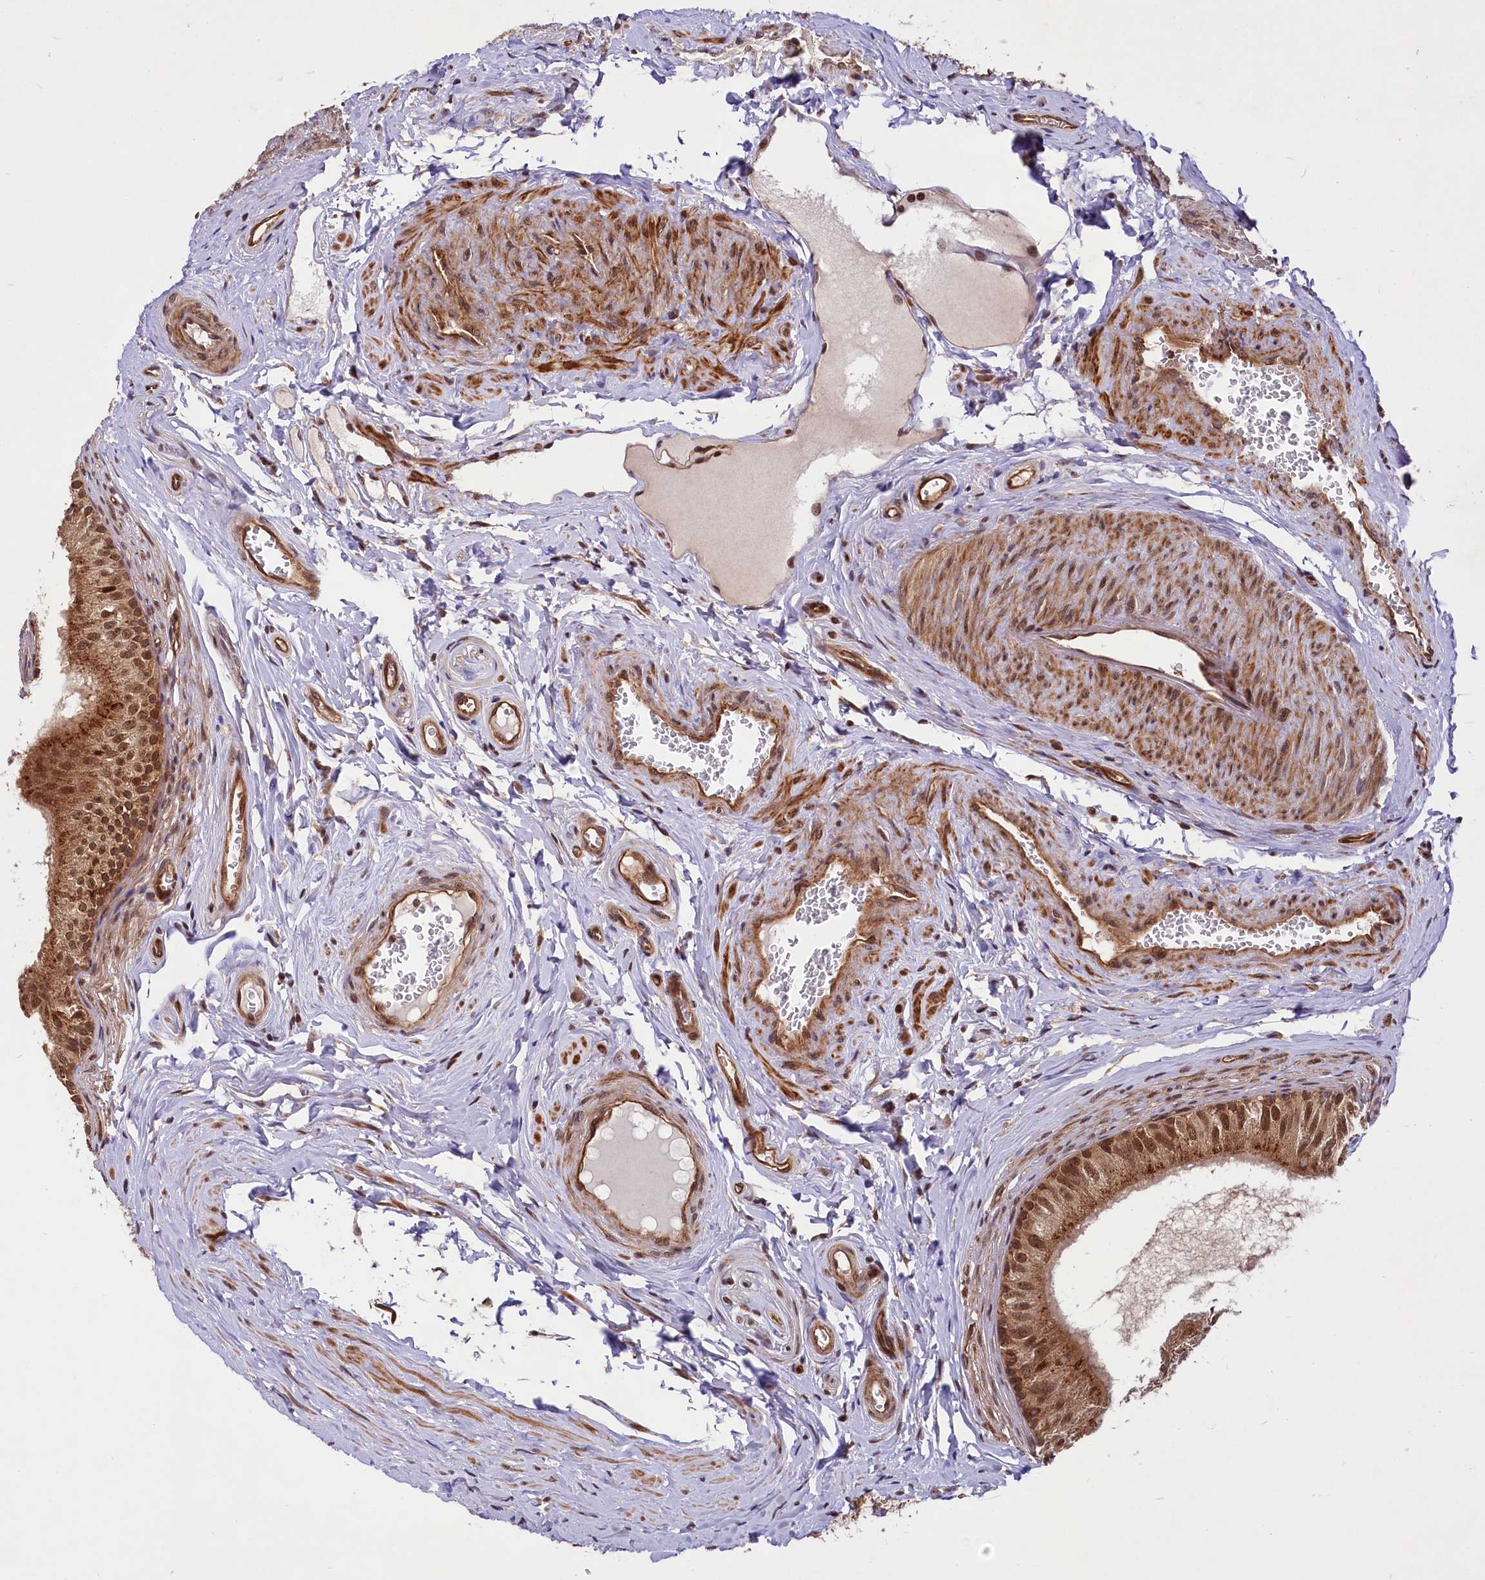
{"staining": {"intensity": "strong", "quantity": ">75%", "location": "cytoplasmic/membranous,nuclear"}, "tissue": "epididymis", "cell_type": "Glandular cells", "image_type": "normal", "snomed": [{"axis": "morphology", "description": "Normal tissue, NOS"}, {"axis": "topography", "description": "Epididymis"}], "caption": "Benign epididymis exhibits strong cytoplasmic/membranous,nuclear staining in approximately >75% of glandular cells, visualized by immunohistochemistry.", "gene": "UBE3A", "patient": {"sex": "male", "age": 46}}